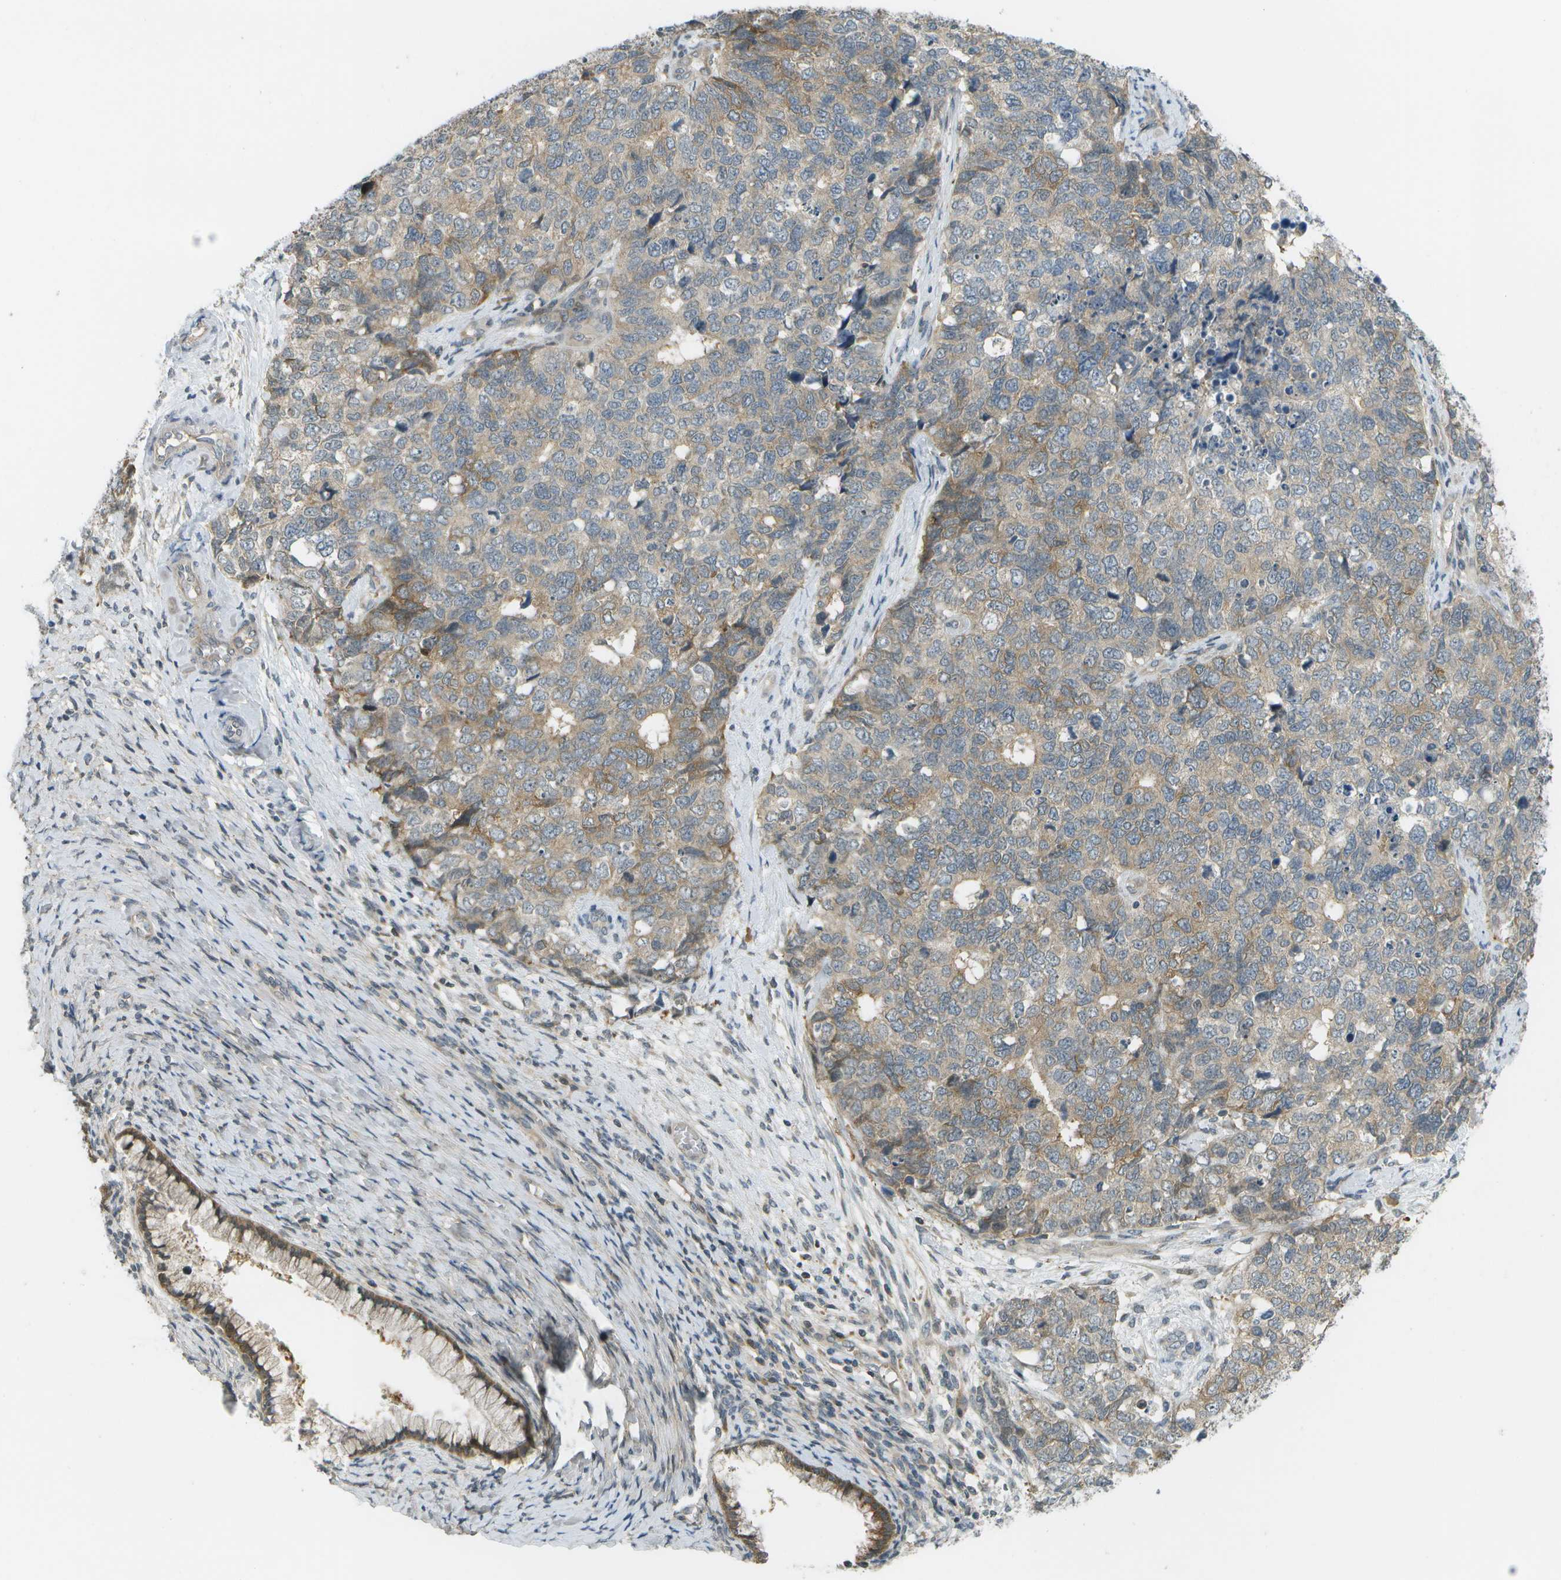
{"staining": {"intensity": "weak", "quantity": "25%-75%", "location": "cytoplasmic/membranous"}, "tissue": "cervical cancer", "cell_type": "Tumor cells", "image_type": "cancer", "snomed": [{"axis": "morphology", "description": "Squamous cell carcinoma, NOS"}, {"axis": "topography", "description": "Cervix"}], "caption": "An image of human cervical cancer stained for a protein reveals weak cytoplasmic/membranous brown staining in tumor cells.", "gene": "WNK2", "patient": {"sex": "female", "age": 63}}